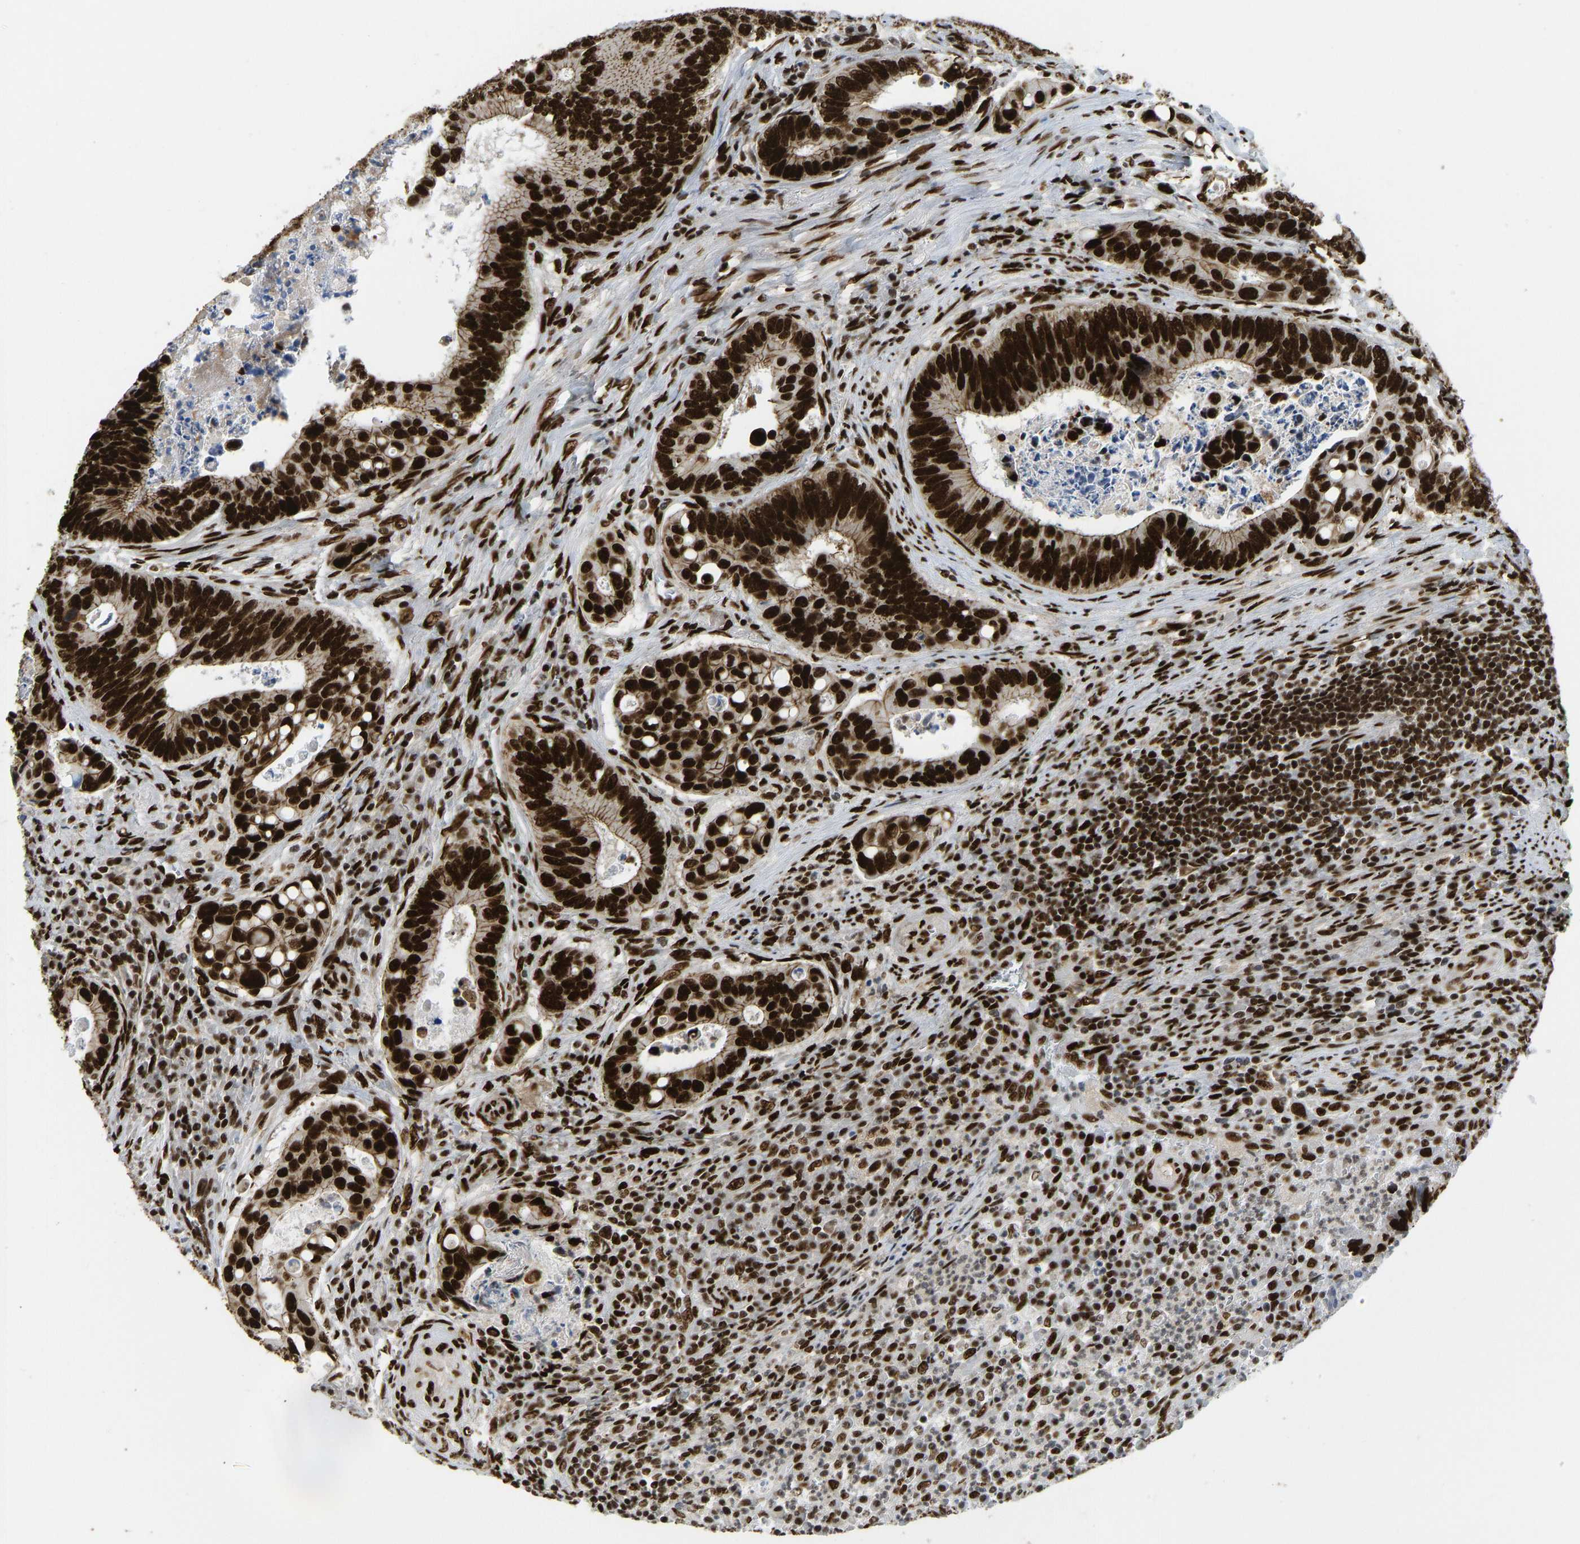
{"staining": {"intensity": "strong", "quantity": ">75%", "location": "nuclear"}, "tissue": "colorectal cancer", "cell_type": "Tumor cells", "image_type": "cancer", "snomed": [{"axis": "morphology", "description": "Inflammation, NOS"}, {"axis": "morphology", "description": "Adenocarcinoma, NOS"}, {"axis": "topography", "description": "Colon"}], "caption": "This micrograph exhibits adenocarcinoma (colorectal) stained with IHC to label a protein in brown. The nuclear of tumor cells show strong positivity for the protein. Nuclei are counter-stained blue.", "gene": "FOXK1", "patient": {"sex": "male", "age": 72}}